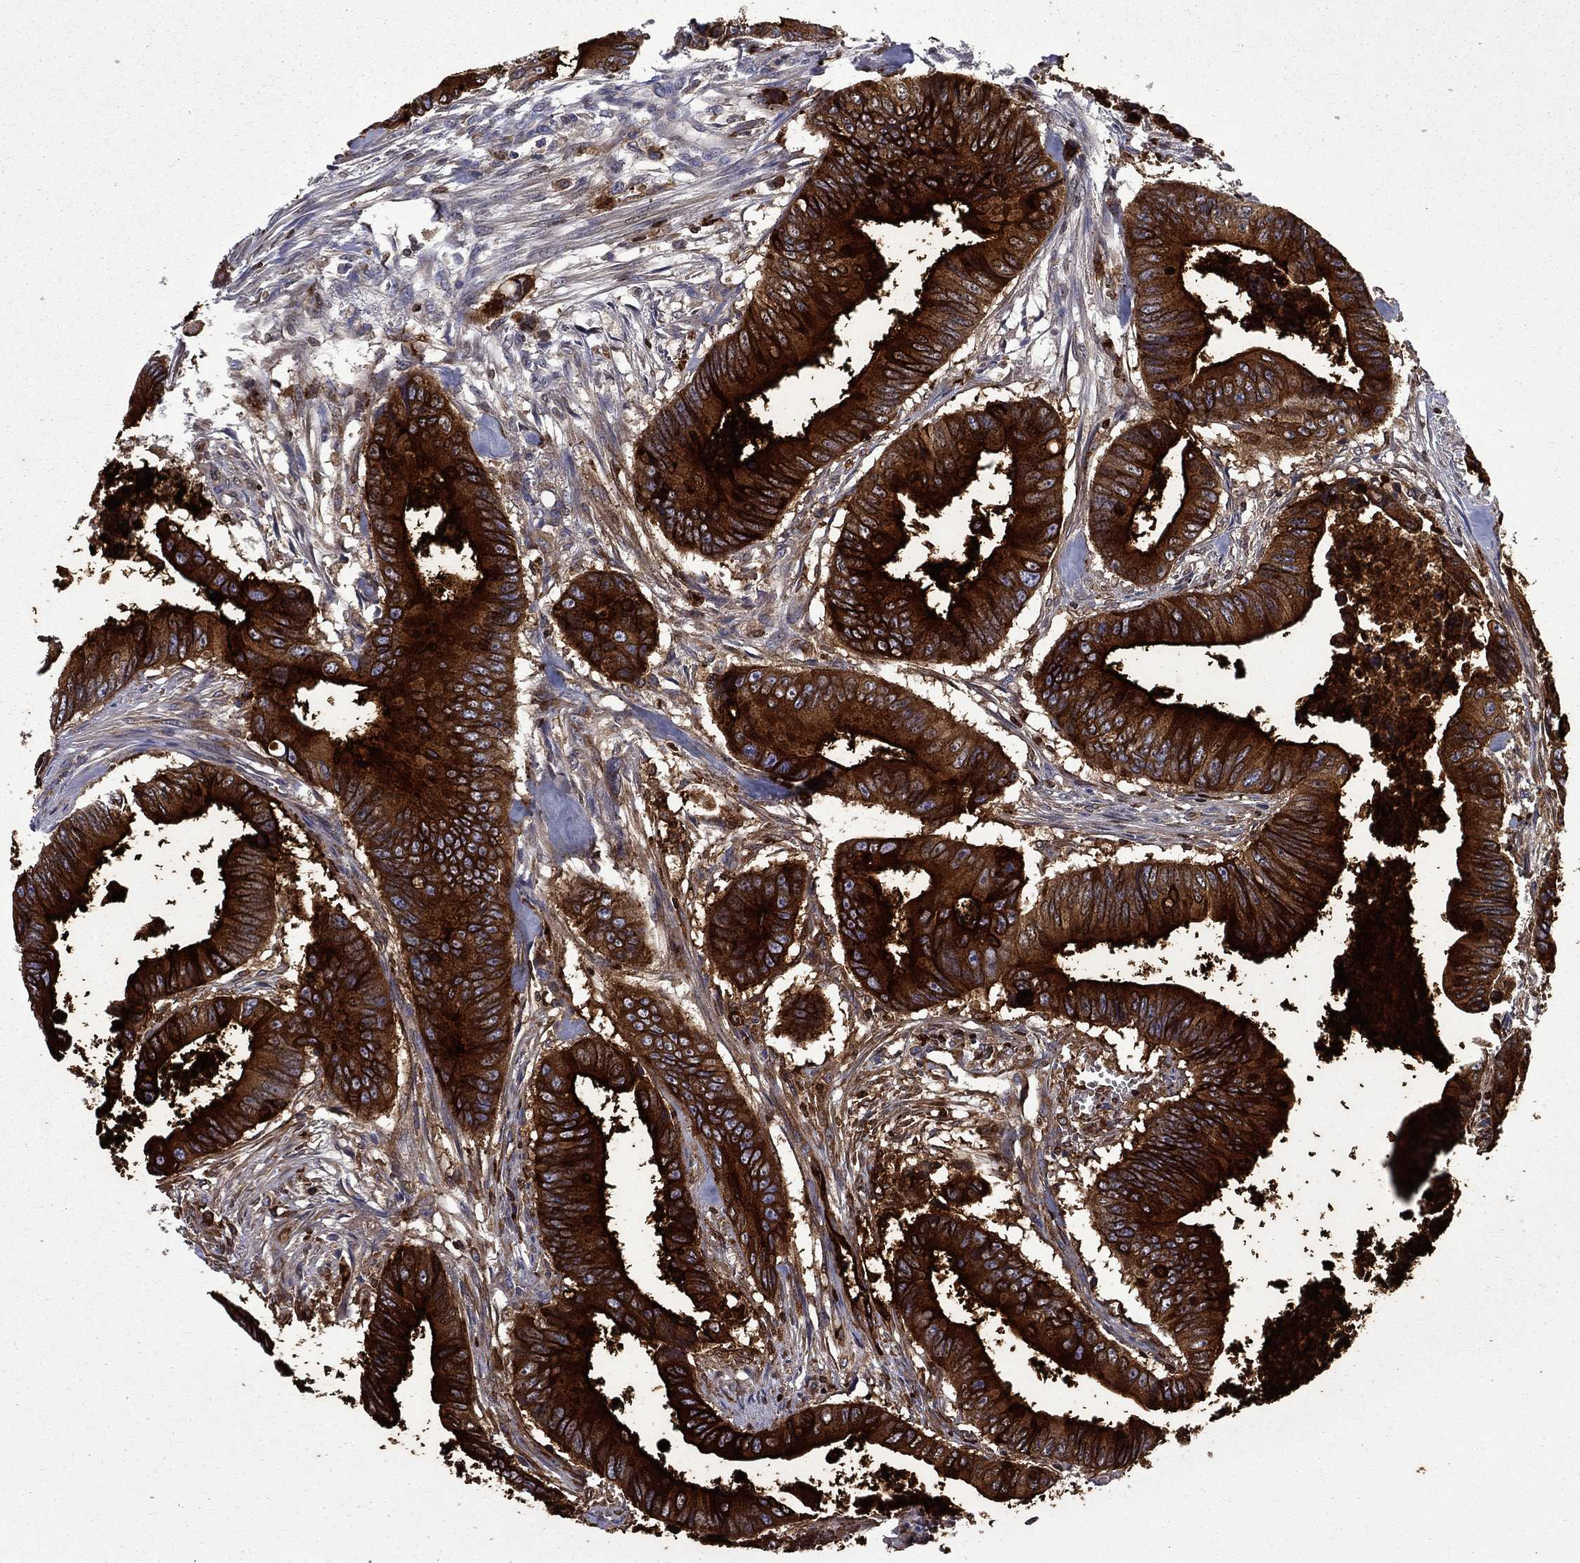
{"staining": {"intensity": "strong", "quantity": ">75%", "location": "cytoplasmic/membranous"}, "tissue": "colorectal cancer", "cell_type": "Tumor cells", "image_type": "cancer", "snomed": [{"axis": "morphology", "description": "Adenocarcinoma, NOS"}, {"axis": "topography", "description": "Colon"}], "caption": "Immunohistochemistry (DAB) staining of human colorectal cancer shows strong cytoplasmic/membranous protein positivity in about >75% of tumor cells. The staining was performed using DAB (3,3'-diaminobenzidine), with brown indicating positive protein expression. Nuclei are stained blue with hematoxylin.", "gene": "CEACAM7", "patient": {"sex": "female", "age": 87}}